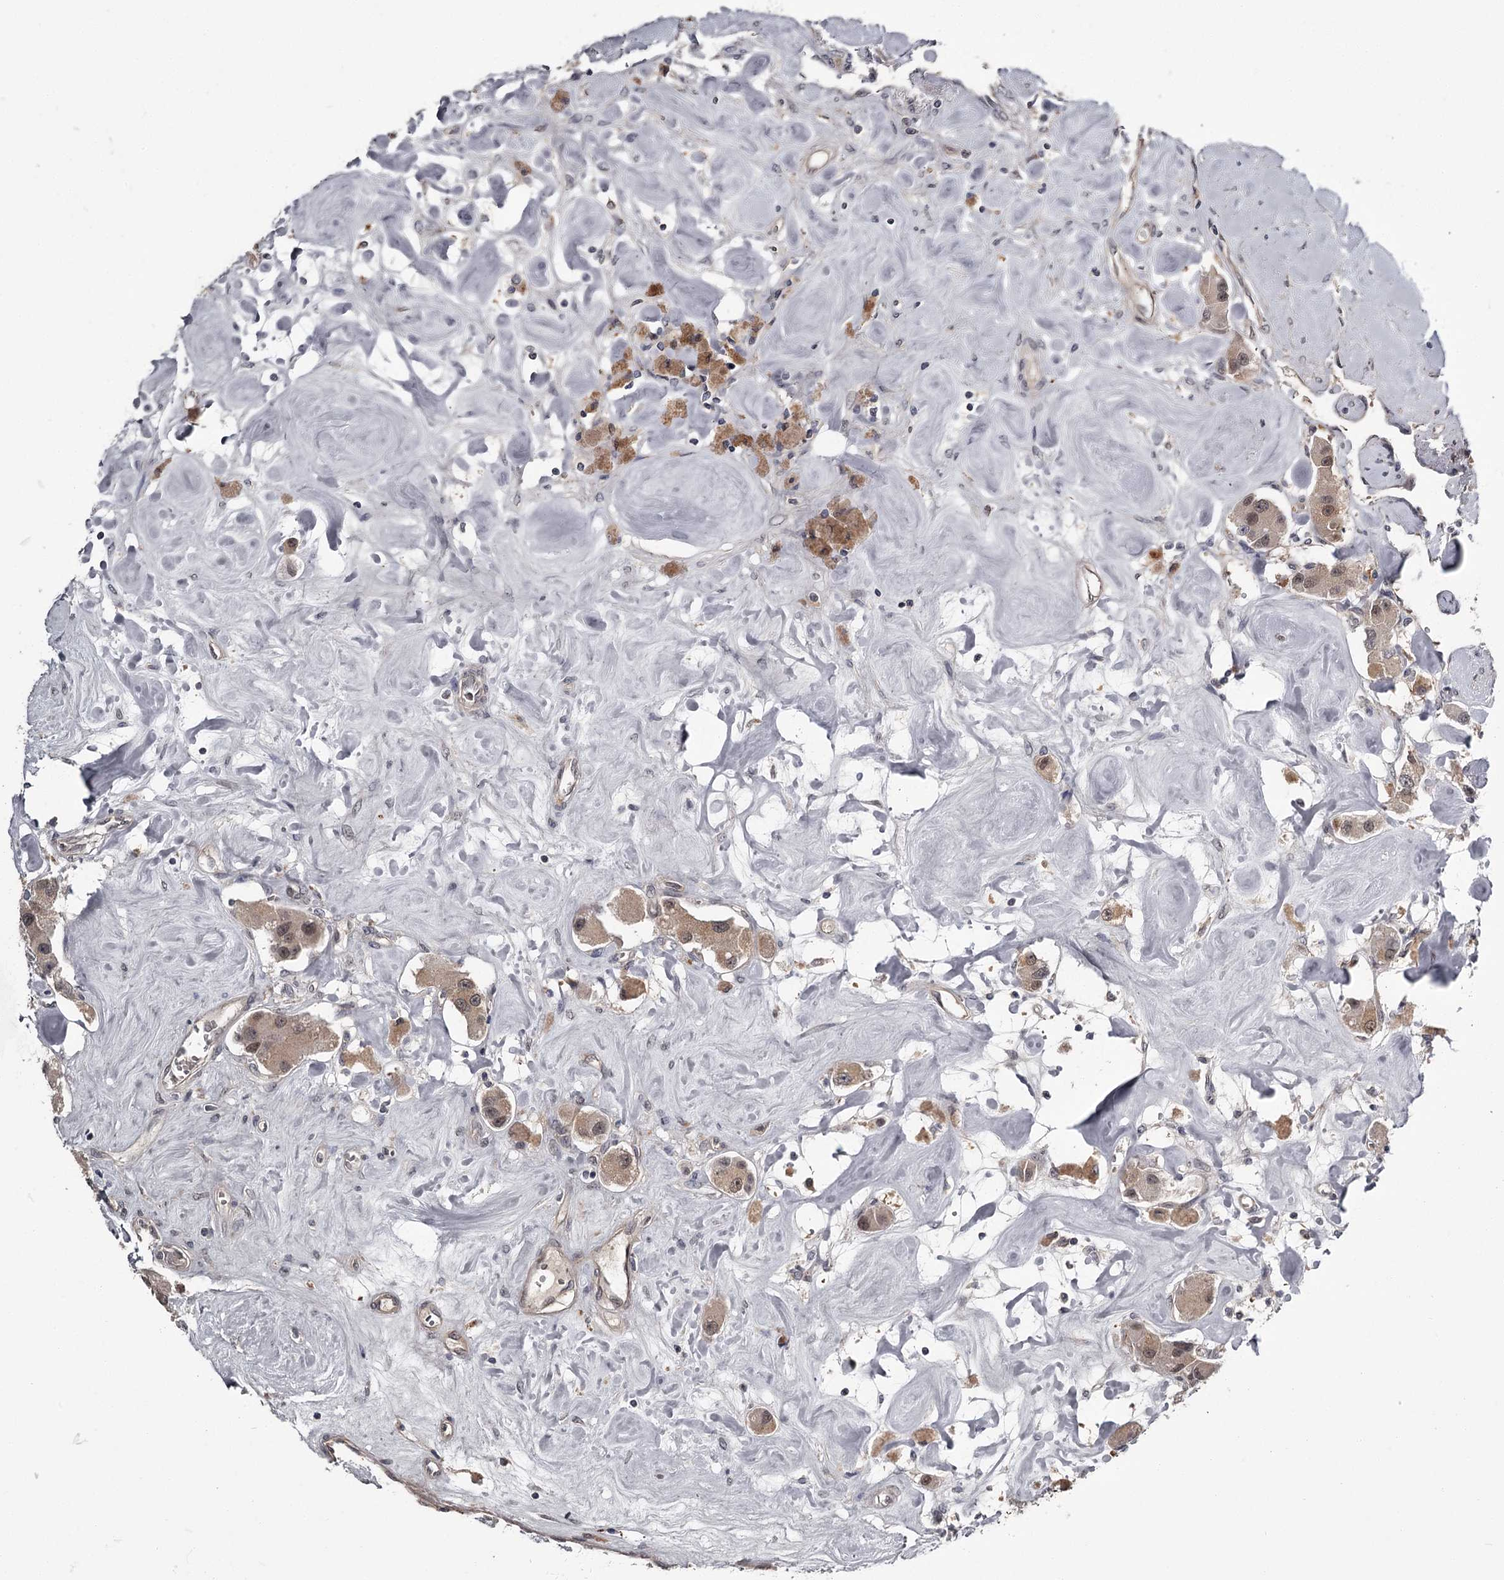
{"staining": {"intensity": "moderate", "quantity": ">75%", "location": "cytoplasmic/membranous"}, "tissue": "carcinoid", "cell_type": "Tumor cells", "image_type": "cancer", "snomed": [{"axis": "morphology", "description": "Carcinoid, malignant, NOS"}, {"axis": "topography", "description": "Pancreas"}], "caption": "Immunohistochemical staining of human carcinoid (malignant) displays medium levels of moderate cytoplasmic/membranous protein positivity in about >75% of tumor cells.", "gene": "DAO", "patient": {"sex": "male", "age": 41}}